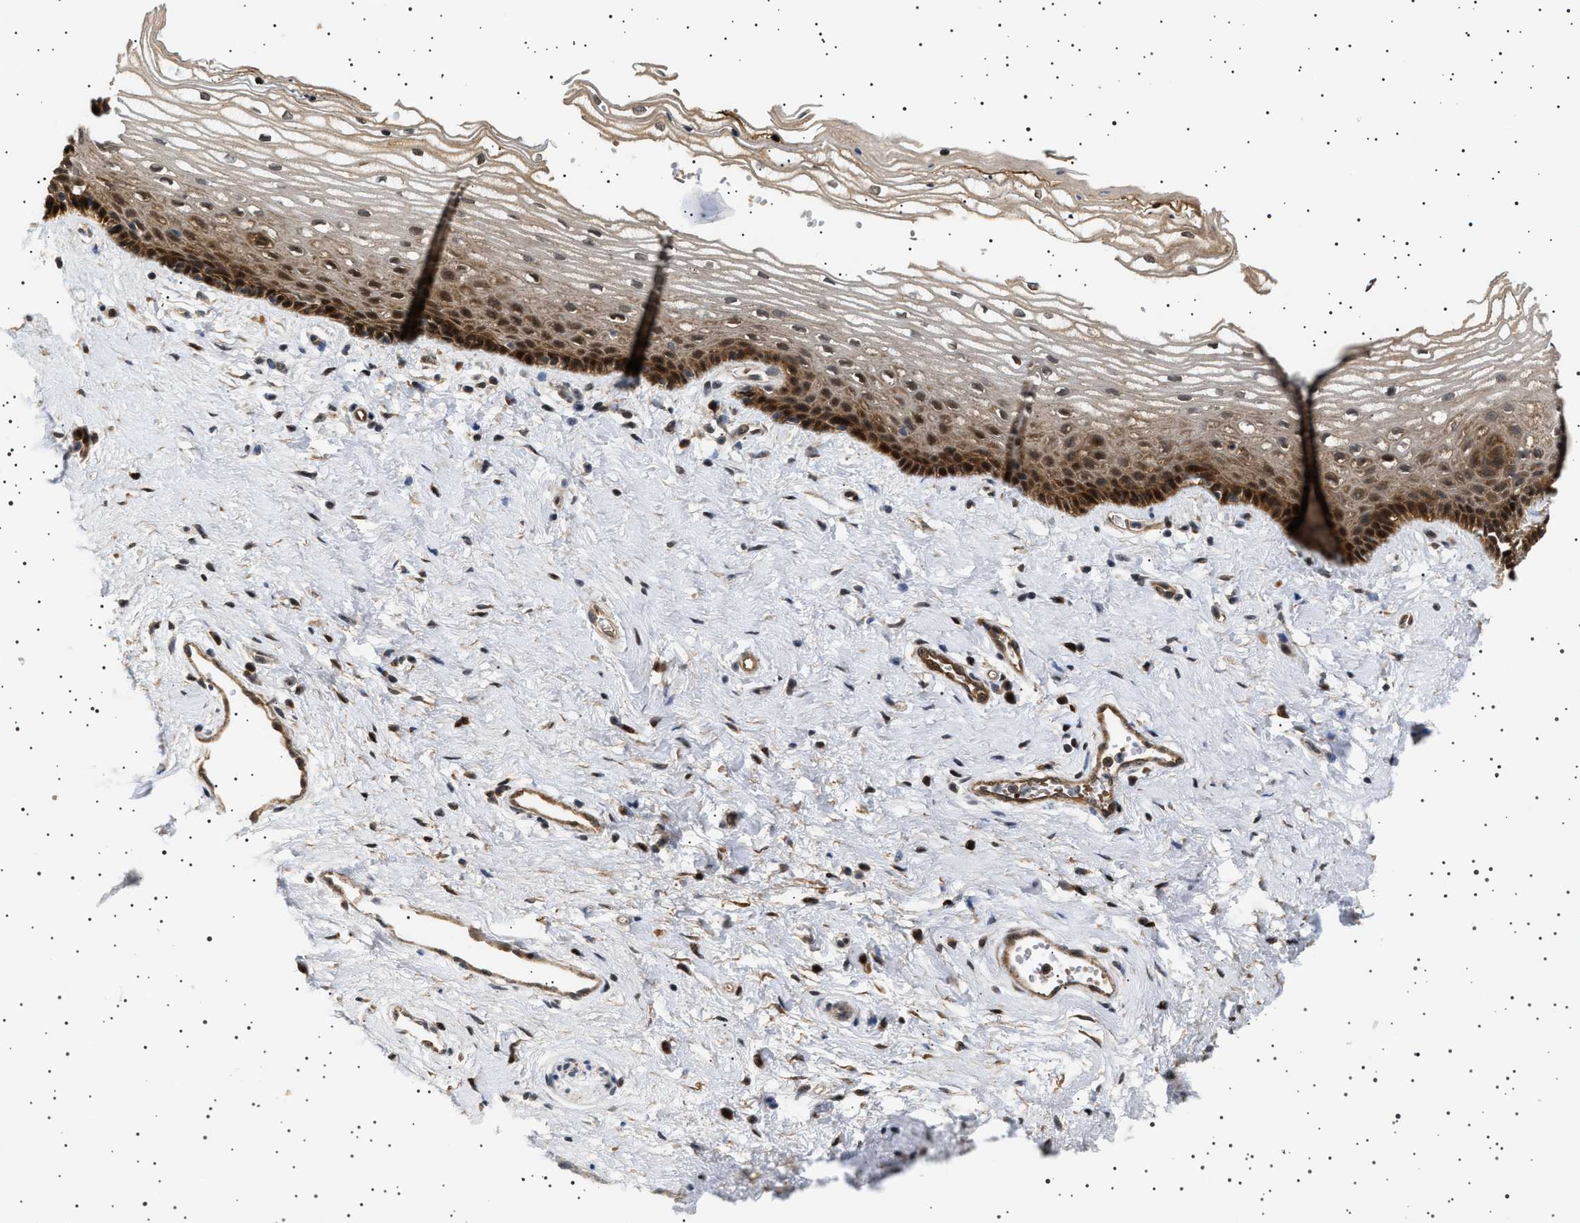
{"staining": {"intensity": "strong", "quantity": "25%-75%", "location": "cytoplasmic/membranous,nuclear"}, "tissue": "vagina", "cell_type": "Squamous epithelial cells", "image_type": "normal", "snomed": [{"axis": "morphology", "description": "Normal tissue, NOS"}, {"axis": "topography", "description": "Vagina"}], "caption": "Protein positivity by immunohistochemistry displays strong cytoplasmic/membranous,nuclear expression in about 25%-75% of squamous epithelial cells in normal vagina. The staining is performed using DAB (3,3'-diaminobenzidine) brown chromogen to label protein expression. The nuclei are counter-stained blue using hematoxylin.", "gene": "BAG3", "patient": {"sex": "female", "age": 46}}